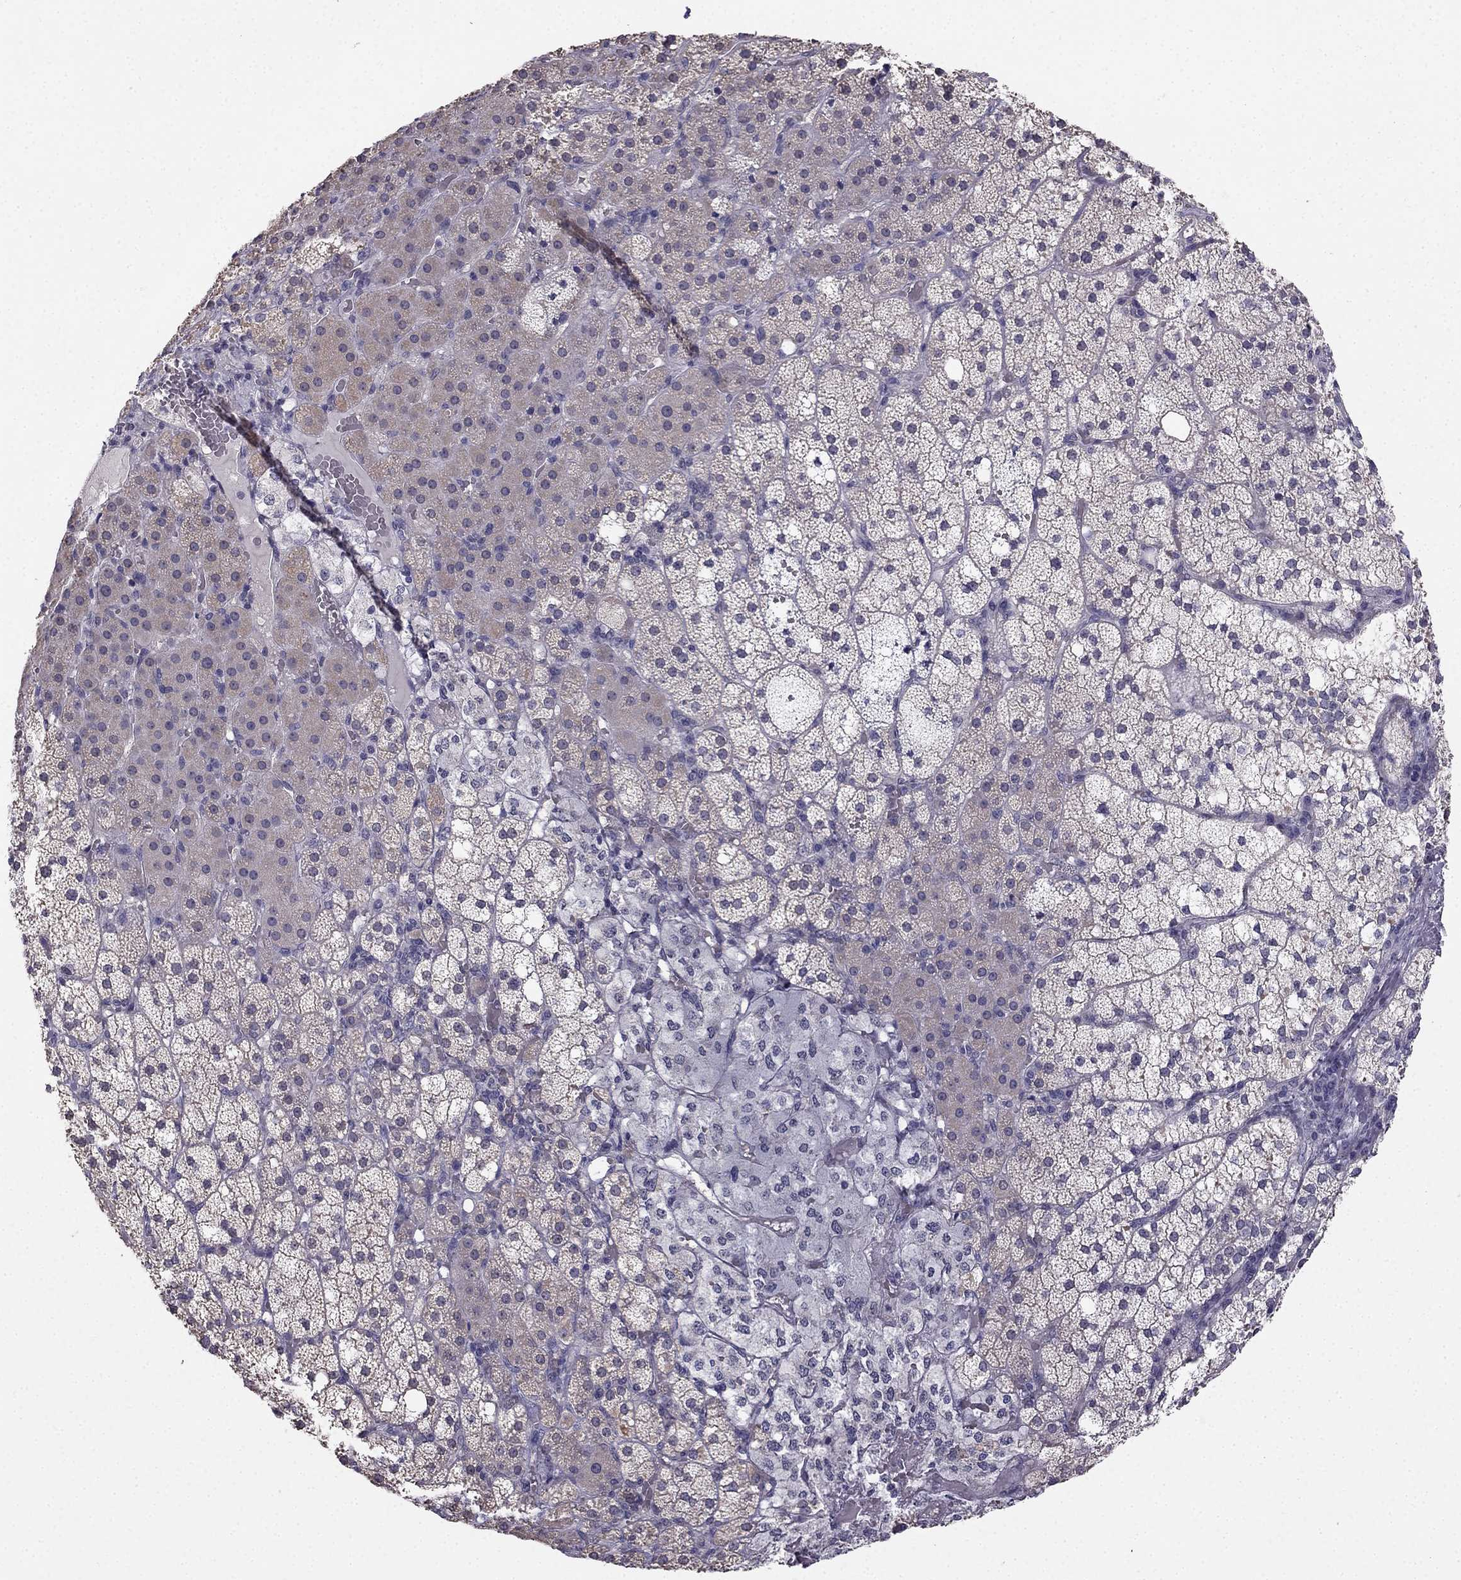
{"staining": {"intensity": "negative", "quantity": "none", "location": "none"}, "tissue": "adrenal gland", "cell_type": "Glandular cells", "image_type": "normal", "snomed": [{"axis": "morphology", "description": "Normal tissue, NOS"}, {"axis": "topography", "description": "Adrenal gland"}], "caption": "DAB (3,3'-diaminobenzidine) immunohistochemical staining of unremarkable adrenal gland shows no significant staining in glandular cells. (Brightfield microscopy of DAB (3,3'-diaminobenzidine) immunohistochemistry at high magnification).", "gene": "HSFX1", "patient": {"sex": "male", "age": 53}}